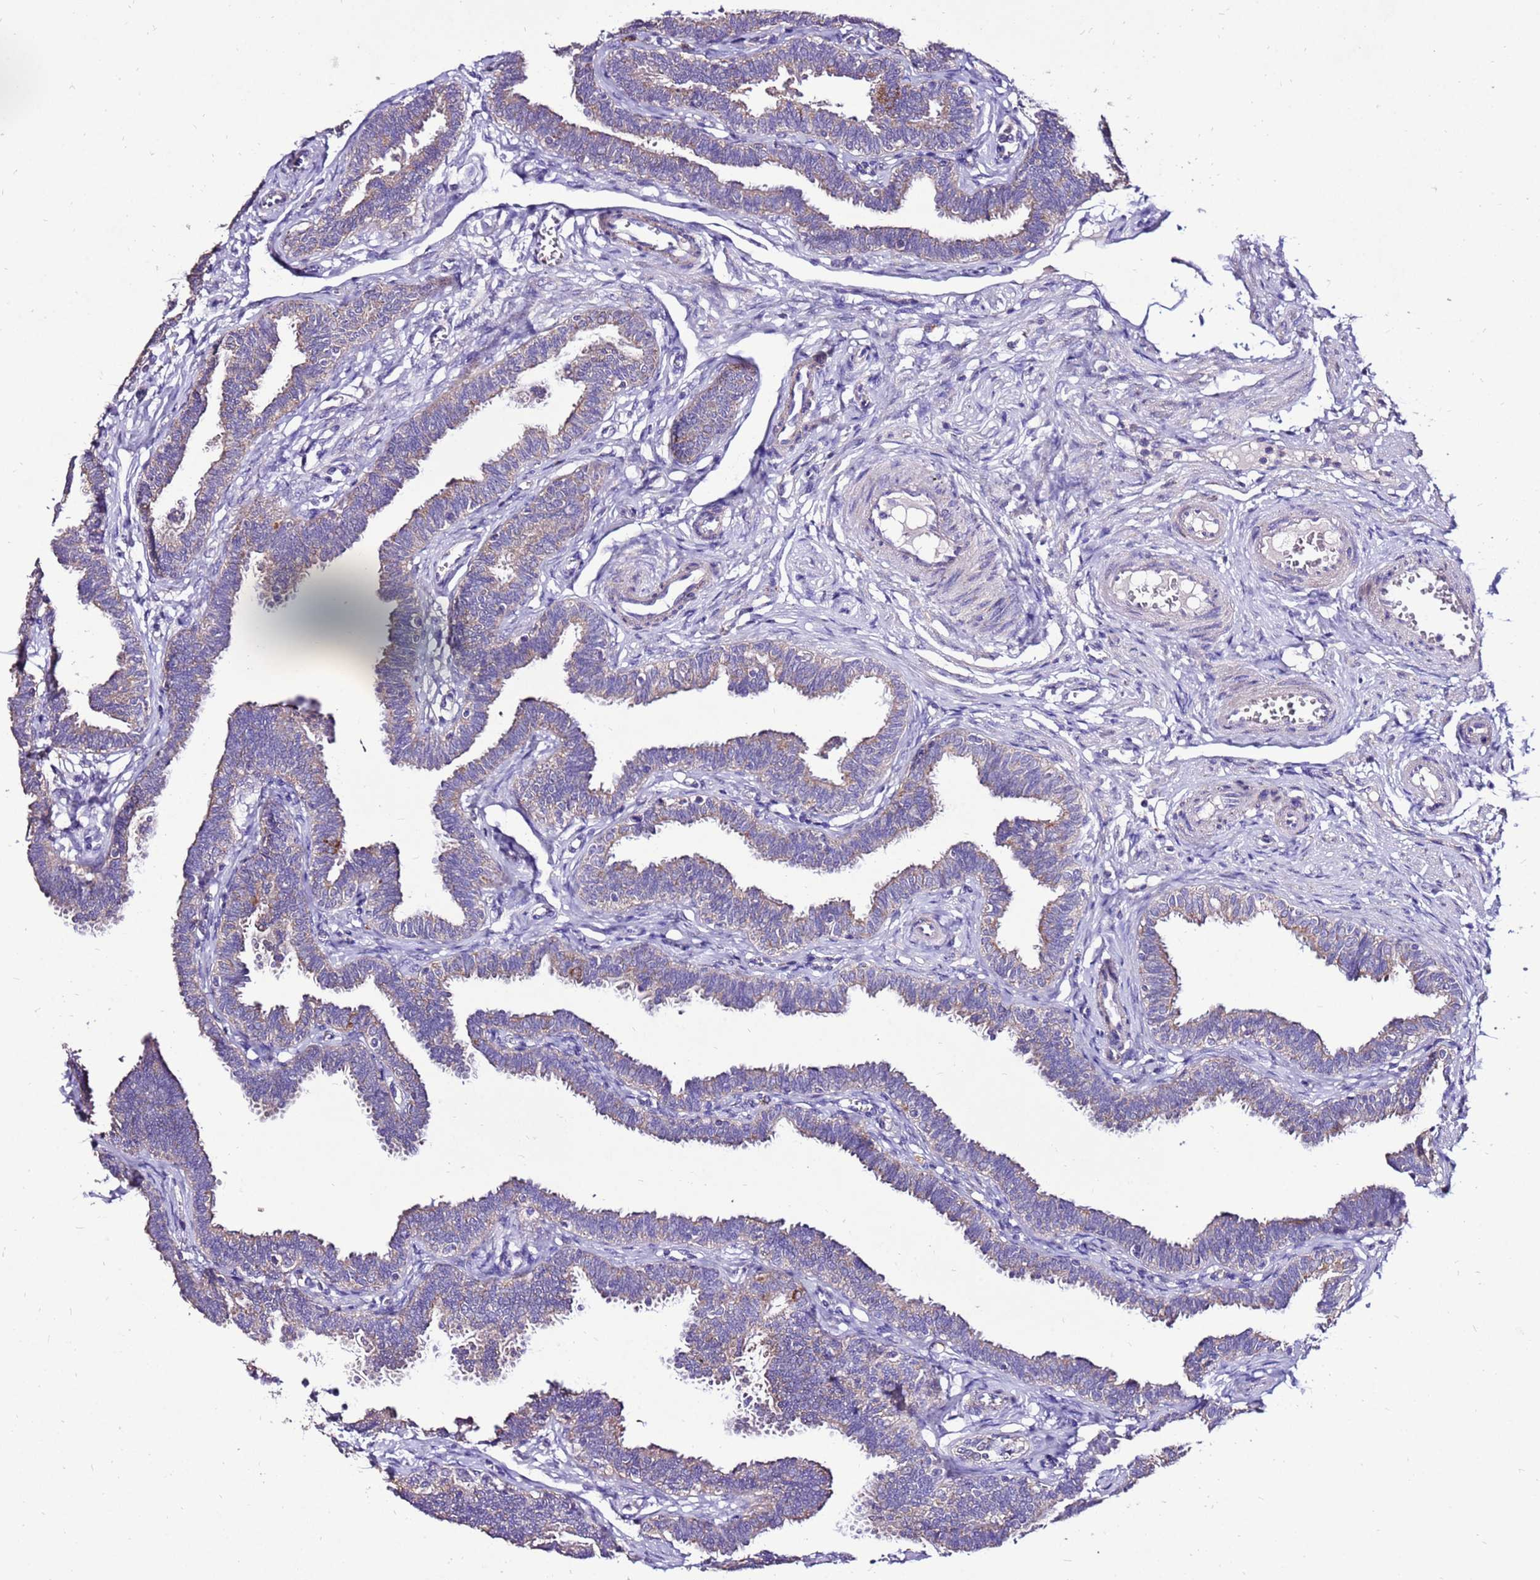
{"staining": {"intensity": "weak", "quantity": ">75%", "location": "cytoplasmic/membranous"}, "tissue": "fallopian tube", "cell_type": "Glandular cells", "image_type": "normal", "snomed": [{"axis": "morphology", "description": "Normal tissue, NOS"}, {"axis": "topography", "description": "Fallopian tube"}, {"axis": "topography", "description": "Ovary"}], "caption": "Unremarkable fallopian tube exhibits weak cytoplasmic/membranous expression in about >75% of glandular cells Using DAB (3,3'-diaminobenzidine) (brown) and hematoxylin (blue) stains, captured at high magnification using brightfield microscopy..", "gene": "TMEM106C", "patient": {"sex": "female", "age": 23}}